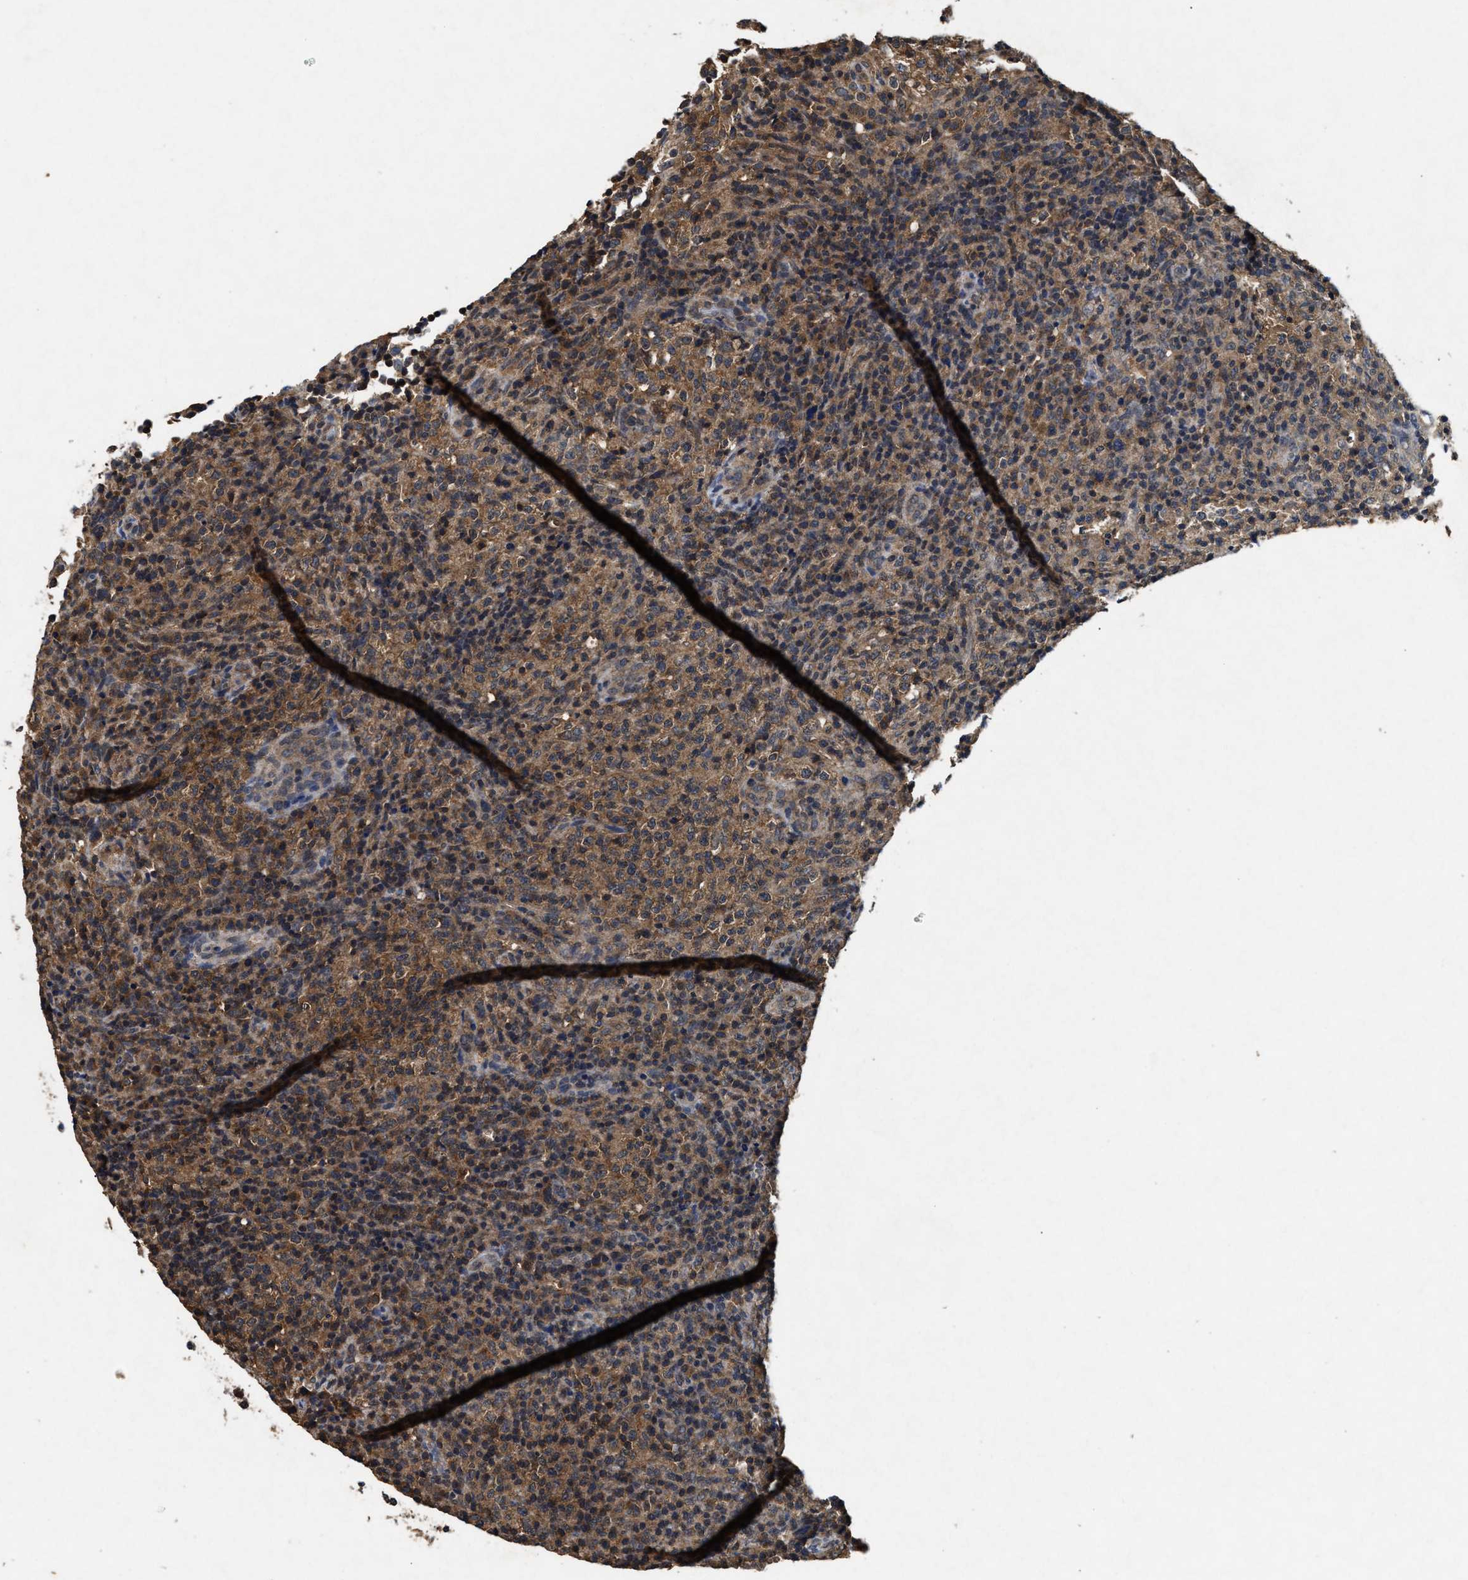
{"staining": {"intensity": "moderate", "quantity": ">75%", "location": "cytoplasmic/membranous"}, "tissue": "lymphoma", "cell_type": "Tumor cells", "image_type": "cancer", "snomed": [{"axis": "morphology", "description": "Malignant lymphoma, non-Hodgkin's type, High grade"}, {"axis": "topography", "description": "Lymph node"}], "caption": "A high-resolution photomicrograph shows IHC staining of lymphoma, which exhibits moderate cytoplasmic/membranous staining in about >75% of tumor cells.", "gene": "PDAP1", "patient": {"sex": "female", "age": 76}}